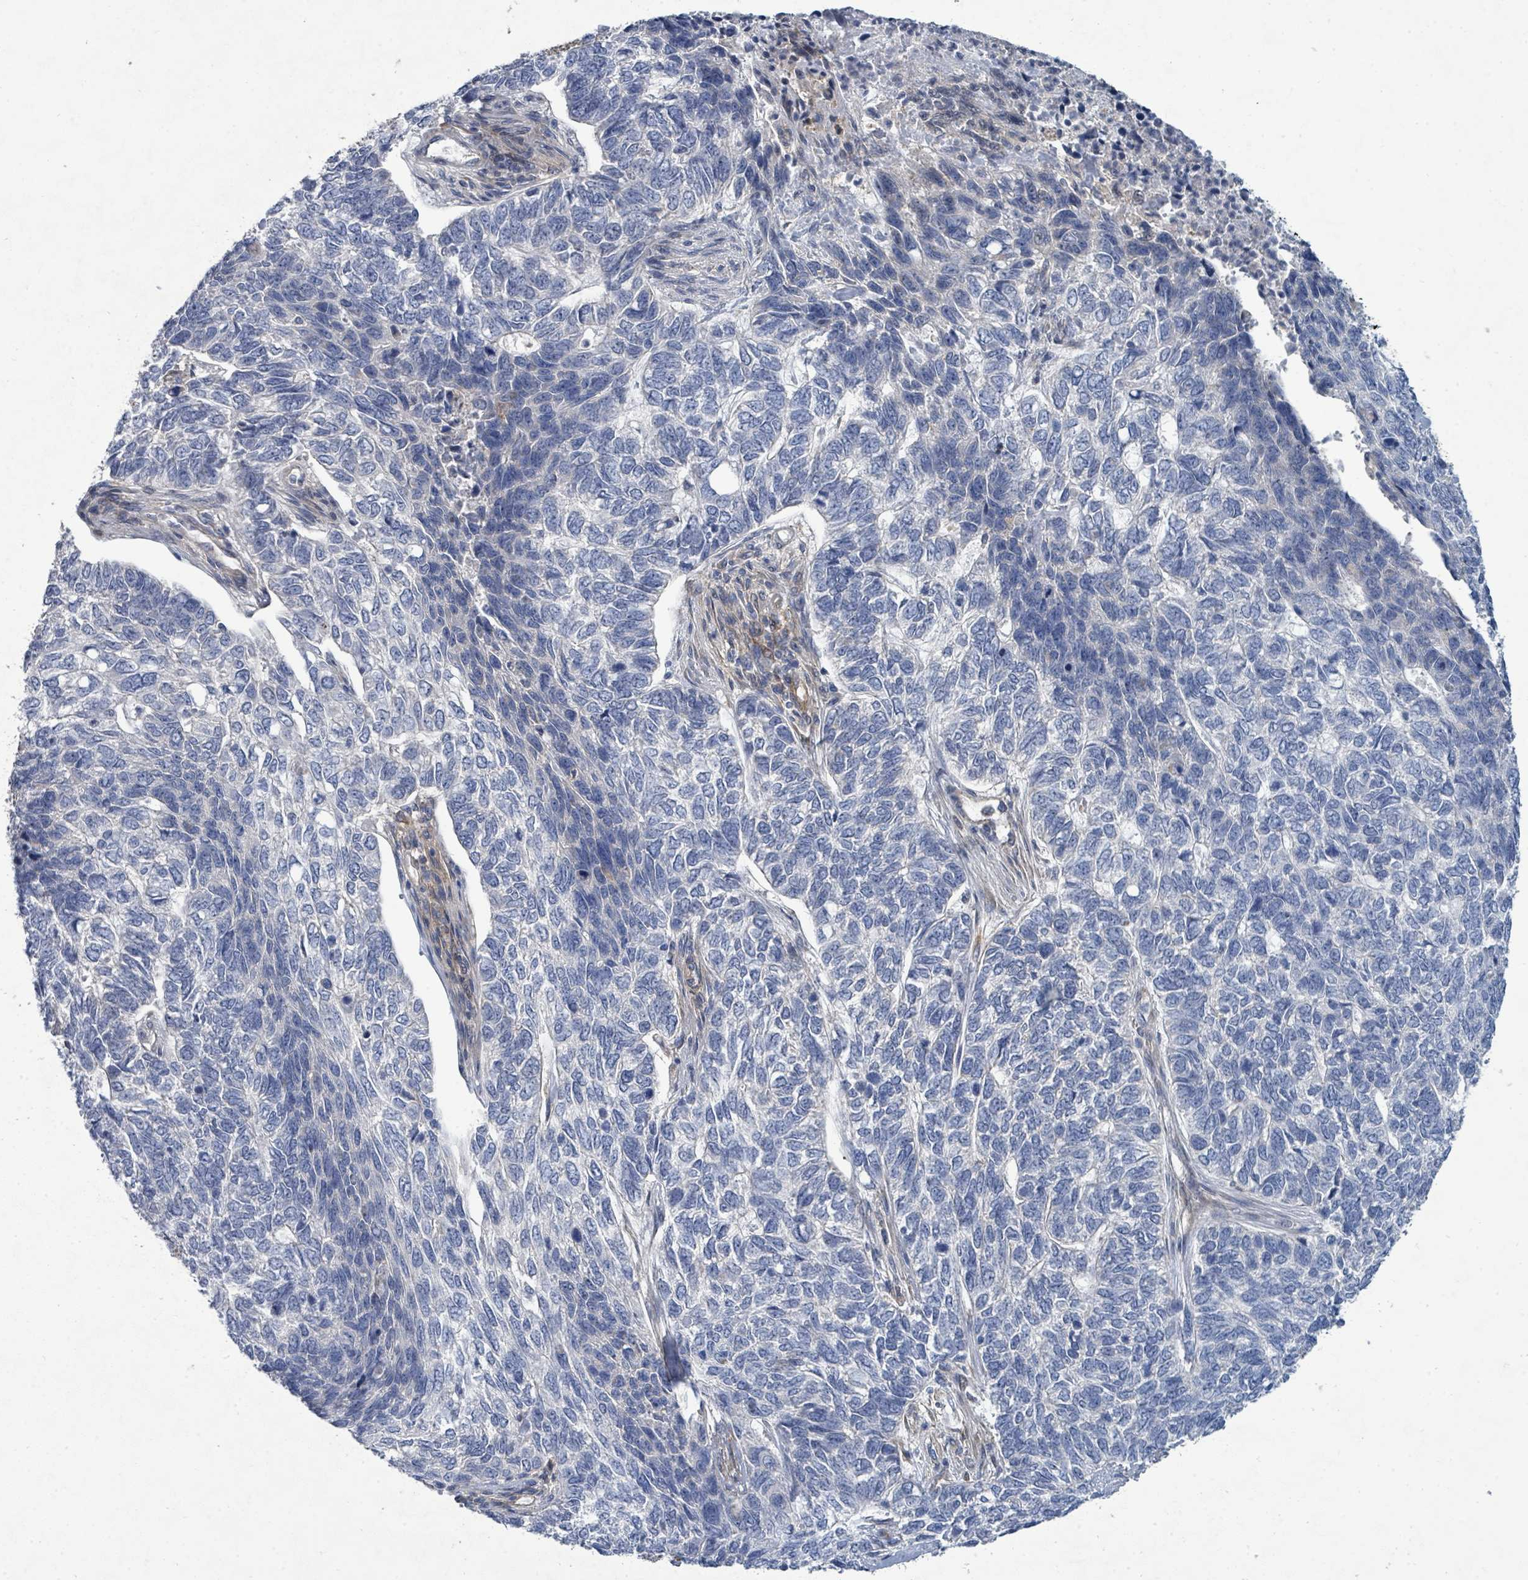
{"staining": {"intensity": "negative", "quantity": "none", "location": "none"}, "tissue": "skin cancer", "cell_type": "Tumor cells", "image_type": "cancer", "snomed": [{"axis": "morphology", "description": "Basal cell carcinoma"}, {"axis": "topography", "description": "Skin"}], "caption": "The micrograph exhibits no significant staining in tumor cells of skin cancer (basal cell carcinoma).", "gene": "IFIT1", "patient": {"sex": "female", "age": 65}}